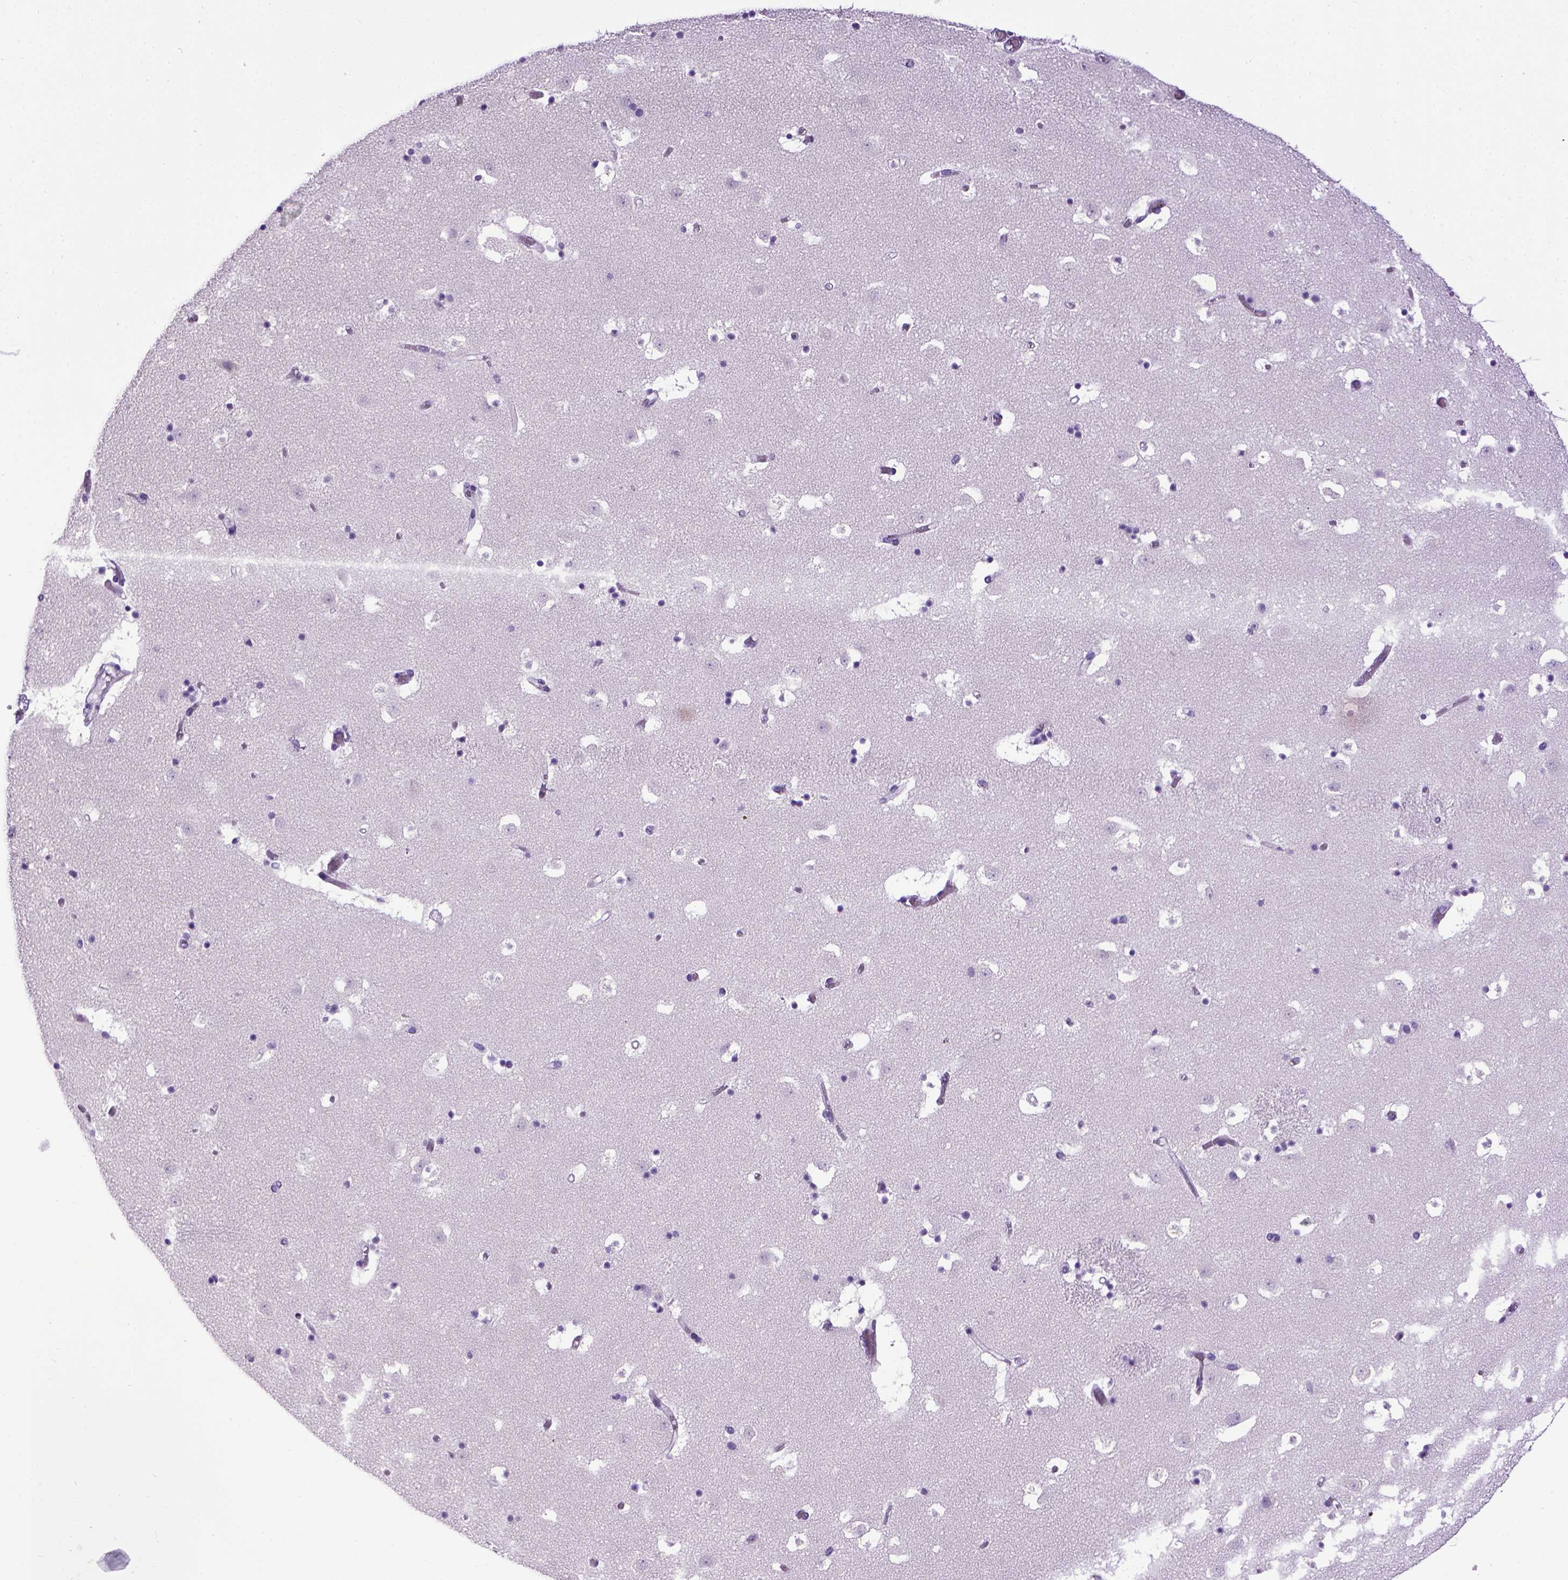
{"staining": {"intensity": "negative", "quantity": "none", "location": "none"}, "tissue": "caudate", "cell_type": "Glial cells", "image_type": "normal", "snomed": [{"axis": "morphology", "description": "Normal tissue, NOS"}, {"axis": "topography", "description": "Lateral ventricle wall"}], "caption": "Photomicrograph shows no significant protein expression in glial cells of normal caudate.", "gene": "CDH1", "patient": {"sex": "female", "age": 42}}